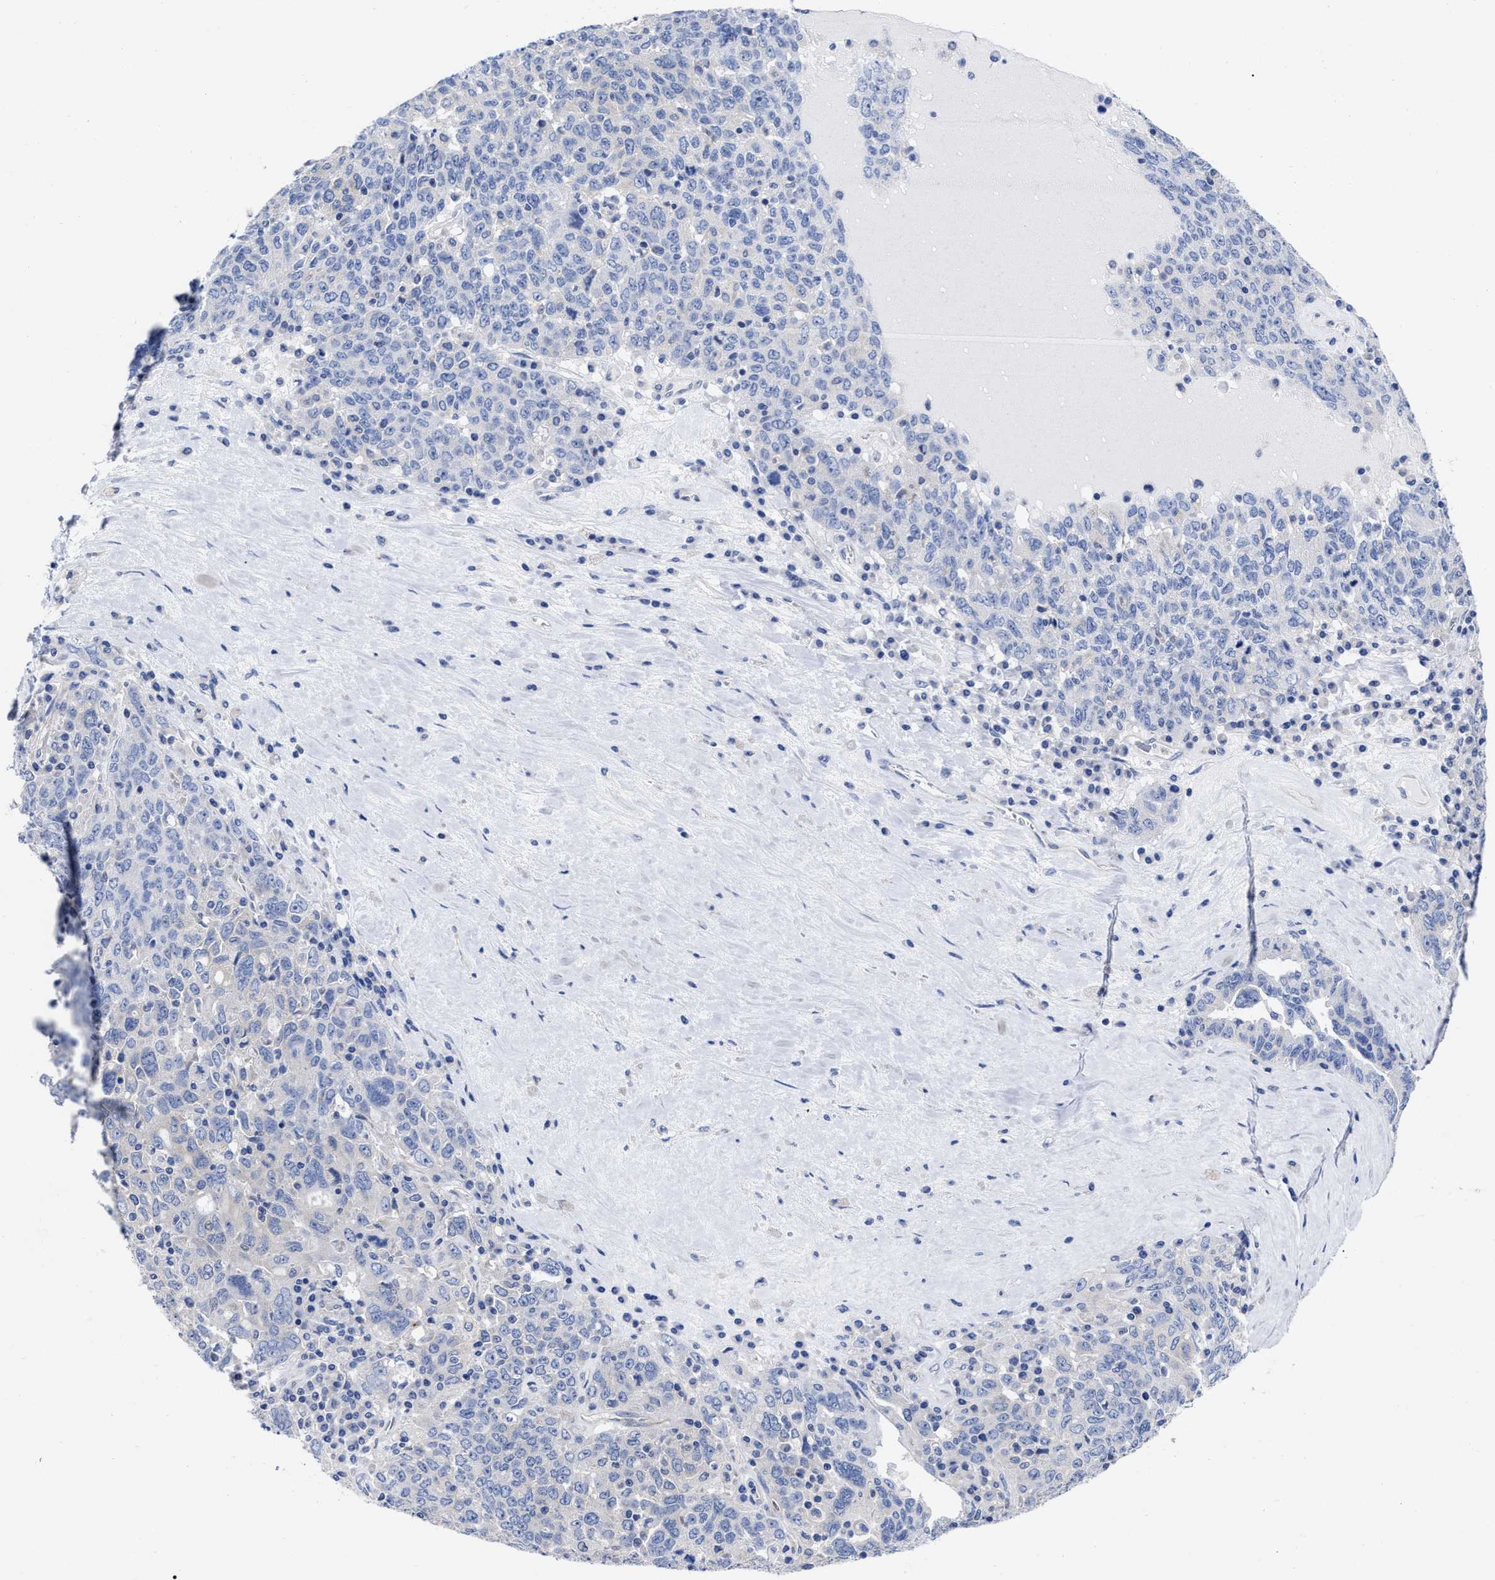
{"staining": {"intensity": "negative", "quantity": "none", "location": "none"}, "tissue": "ovarian cancer", "cell_type": "Tumor cells", "image_type": "cancer", "snomed": [{"axis": "morphology", "description": "Carcinoma, endometroid"}, {"axis": "topography", "description": "Ovary"}], "caption": "Tumor cells are negative for brown protein staining in ovarian cancer (endometroid carcinoma).", "gene": "IRAG2", "patient": {"sex": "female", "age": 62}}